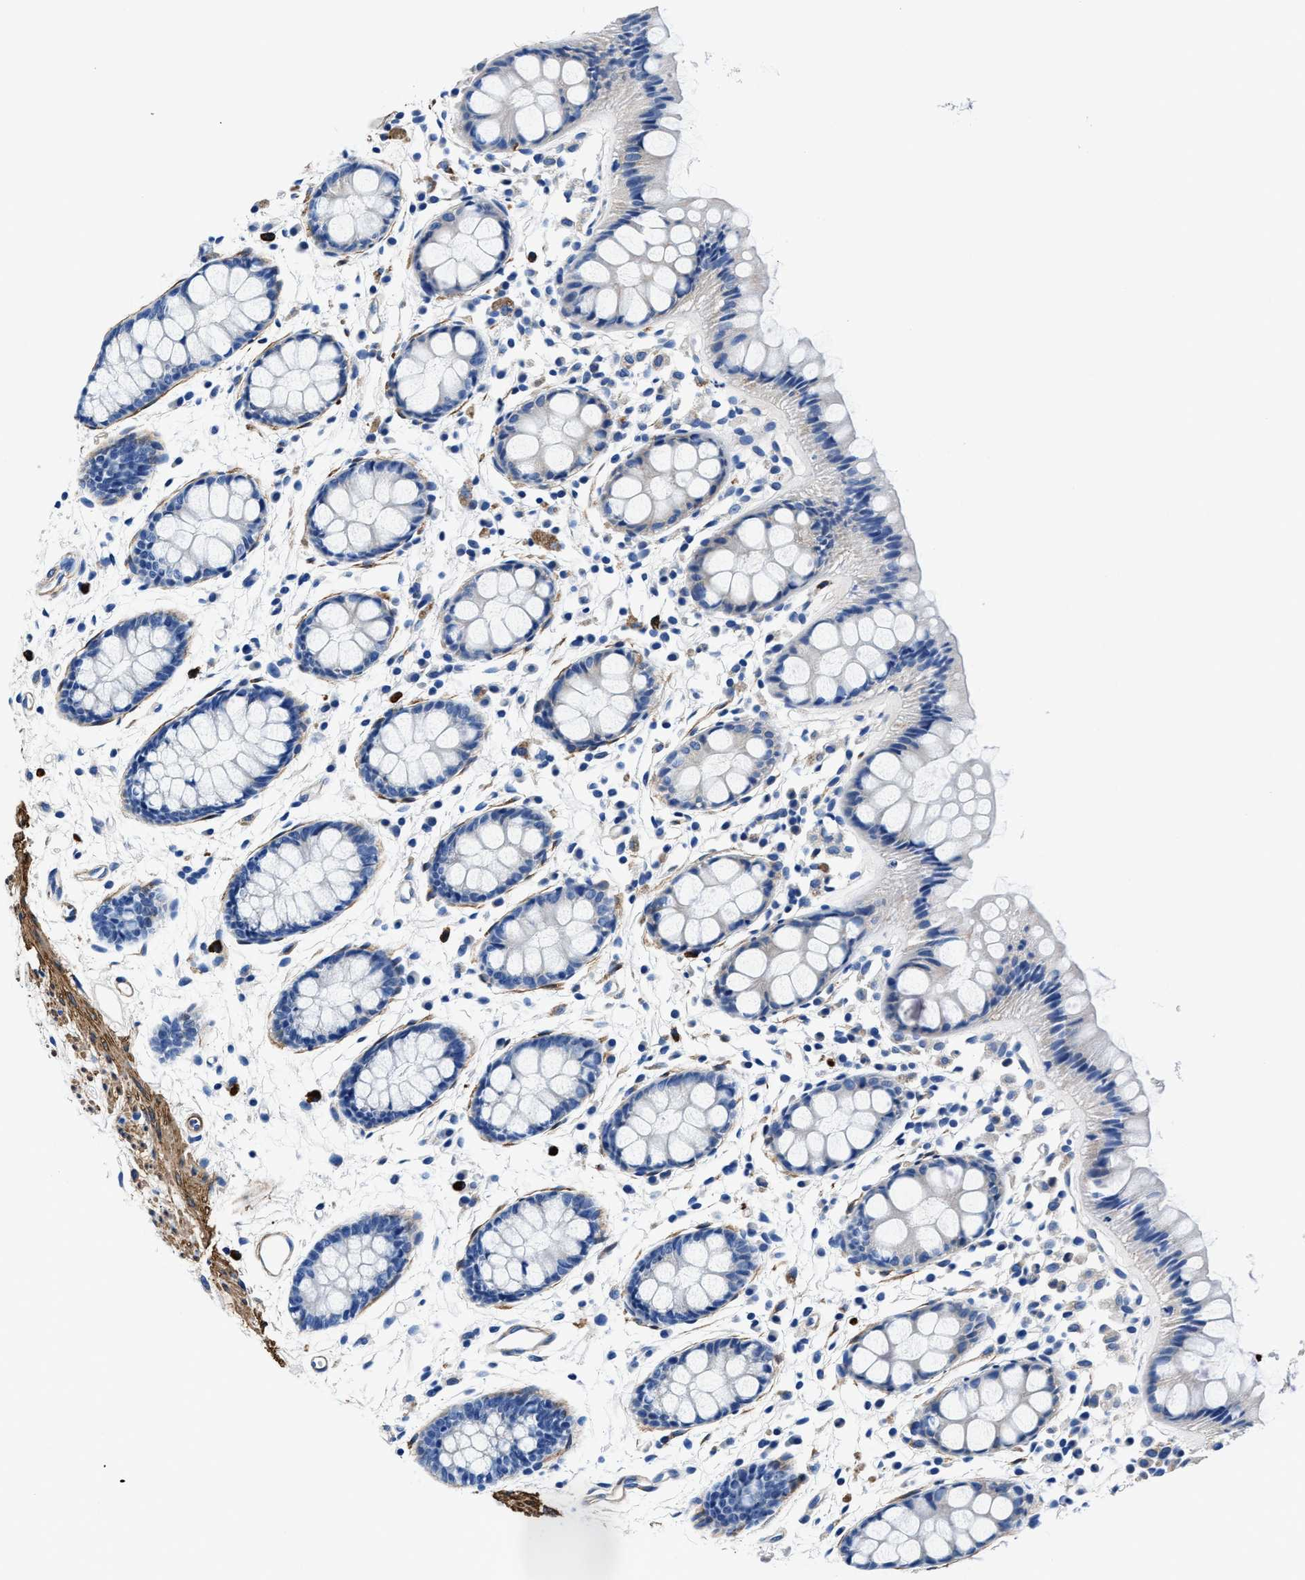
{"staining": {"intensity": "negative", "quantity": "none", "location": "none"}, "tissue": "rectum", "cell_type": "Glandular cells", "image_type": "normal", "snomed": [{"axis": "morphology", "description": "Normal tissue, NOS"}, {"axis": "topography", "description": "Rectum"}], "caption": "The micrograph reveals no staining of glandular cells in unremarkable rectum. Brightfield microscopy of IHC stained with DAB (brown) and hematoxylin (blue), captured at high magnification.", "gene": "TEX261", "patient": {"sex": "female", "age": 66}}